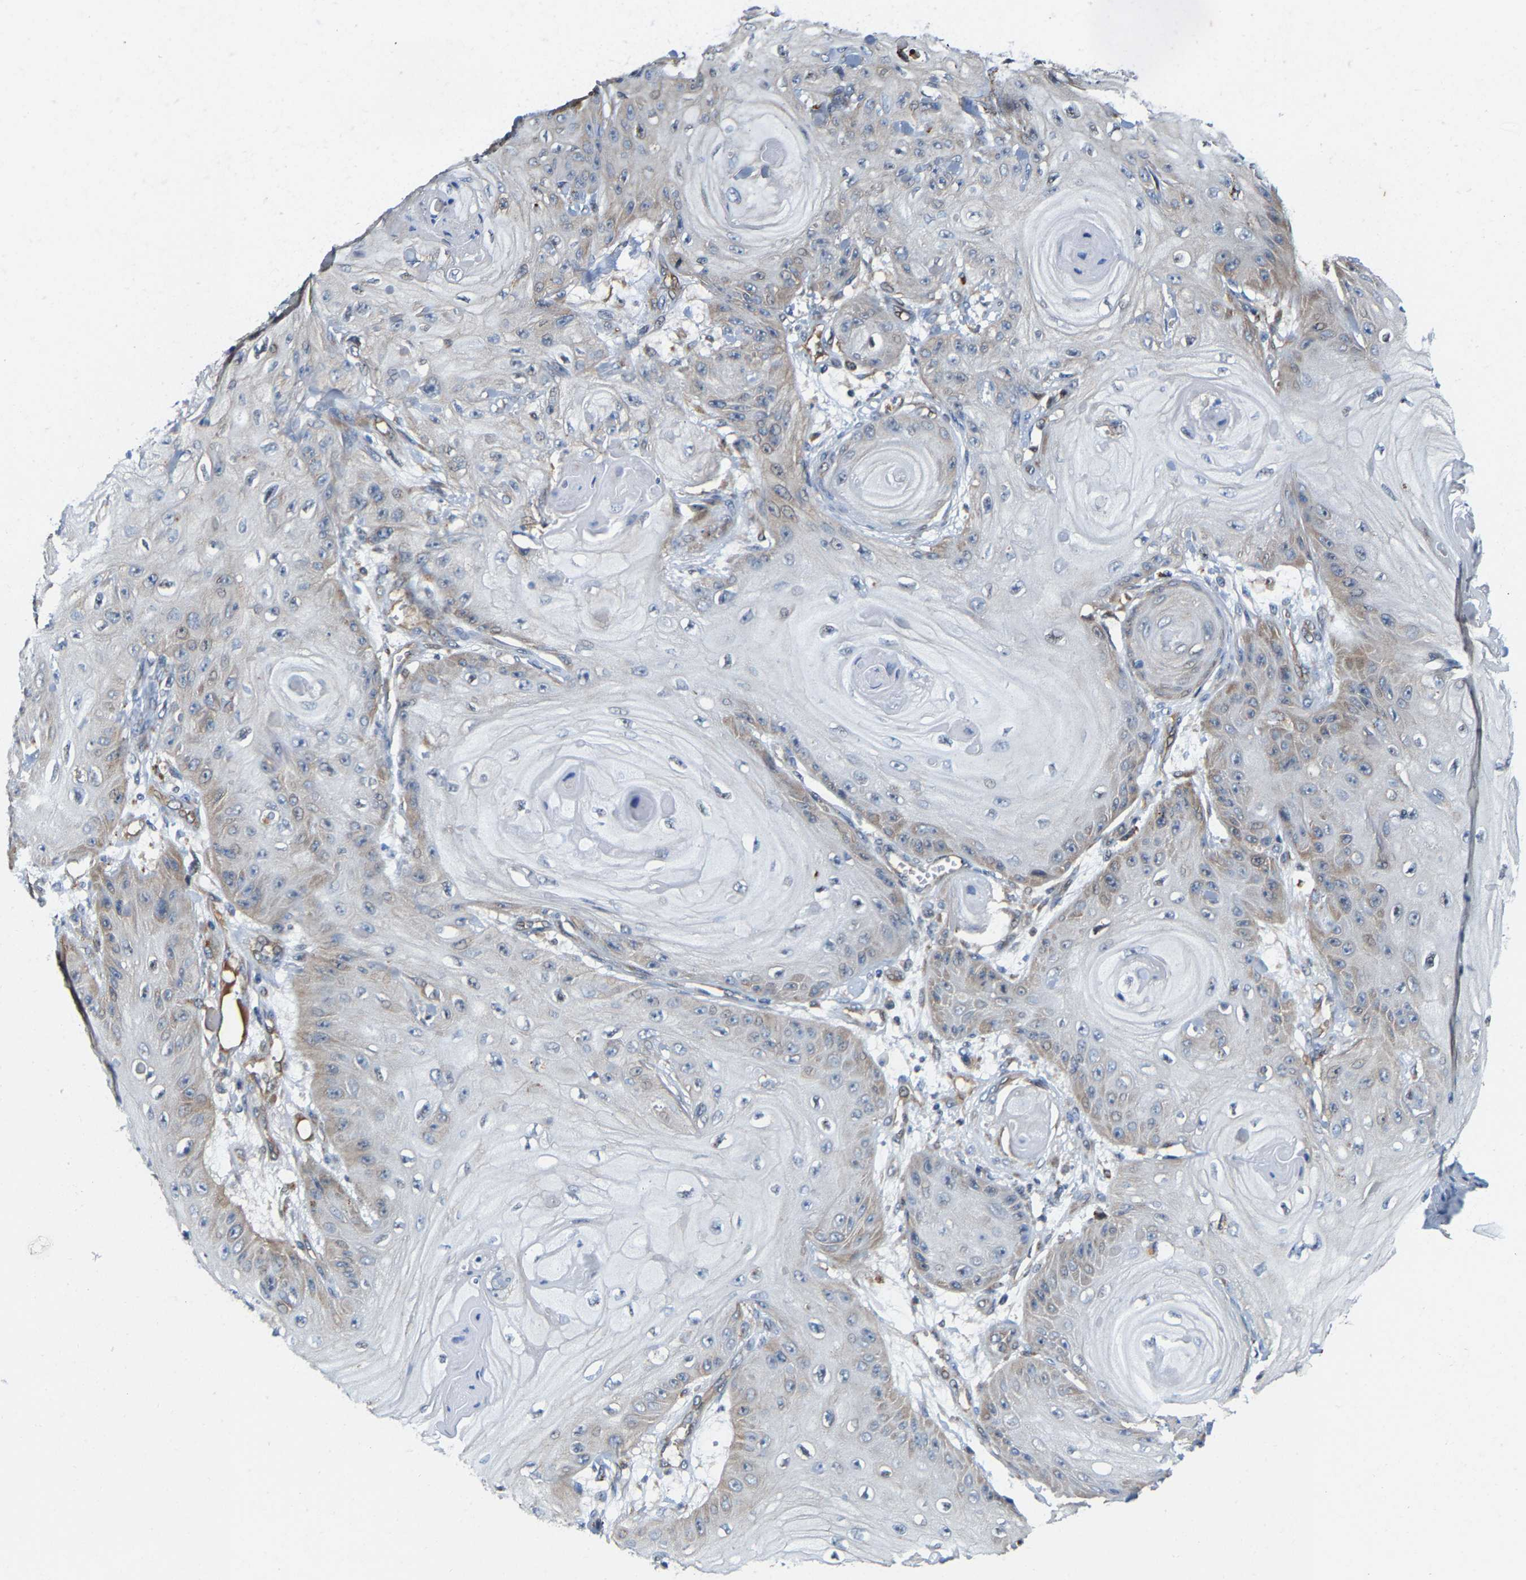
{"staining": {"intensity": "weak", "quantity": "<25%", "location": "cytoplasmic/membranous"}, "tissue": "skin cancer", "cell_type": "Tumor cells", "image_type": "cancer", "snomed": [{"axis": "morphology", "description": "Squamous cell carcinoma, NOS"}, {"axis": "topography", "description": "Skin"}], "caption": "Immunohistochemistry of human skin cancer (squamous cell carcinoma) shows no positivity in tumor cells.", "gene": "DPP7", "patient": {"sex": "male", "age": 74}}